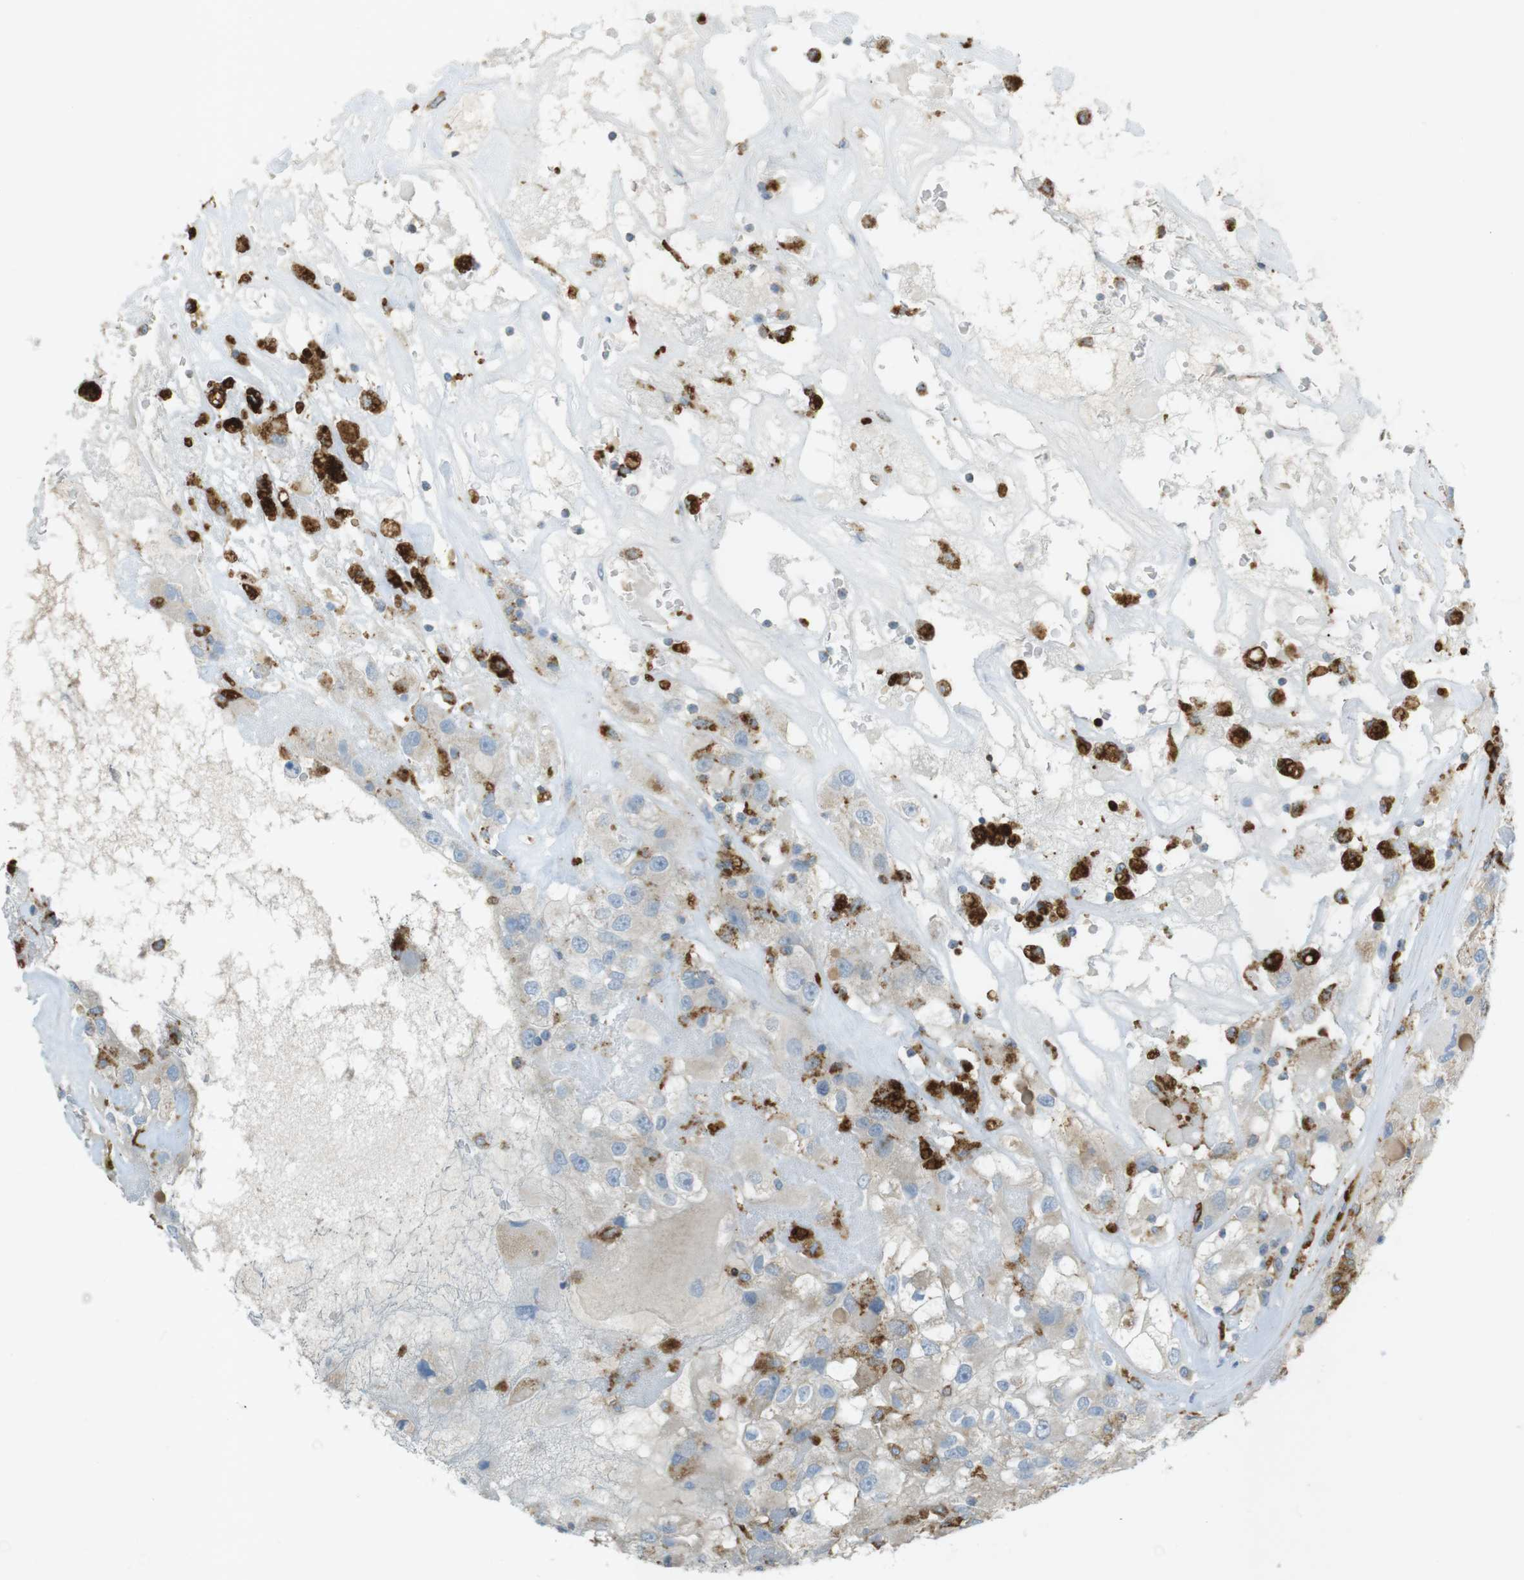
{"staining": {"intensity": "moderate", "quantity": "<25%", "location": "cytoplasmic/membranous"}, "tissue": "renal cancer", "cell_type": "Tumor cells", "image_type": "cancer", "snomed": [{"axis": "morphology", "description": "Adenocarcinoma, NOS"}, {"axis": "topography", "description": "Kidney"}], "caption": "Renal cancer (adenocarcinoma) stained with DAB (3,3'-diaminobenzidine) immunohistochemistry (IHC) shows low levels of moderate cytoplasmic/membranous positivity in about <25% of tumor cells. The staining was performed using DAB to visualize the protein expression in brown, while the nuclei were stained in blue with hematoxylin (Magnification: 20x).", "gene": "LAMP1", "patient": {"sex": "female", "age": 52}}